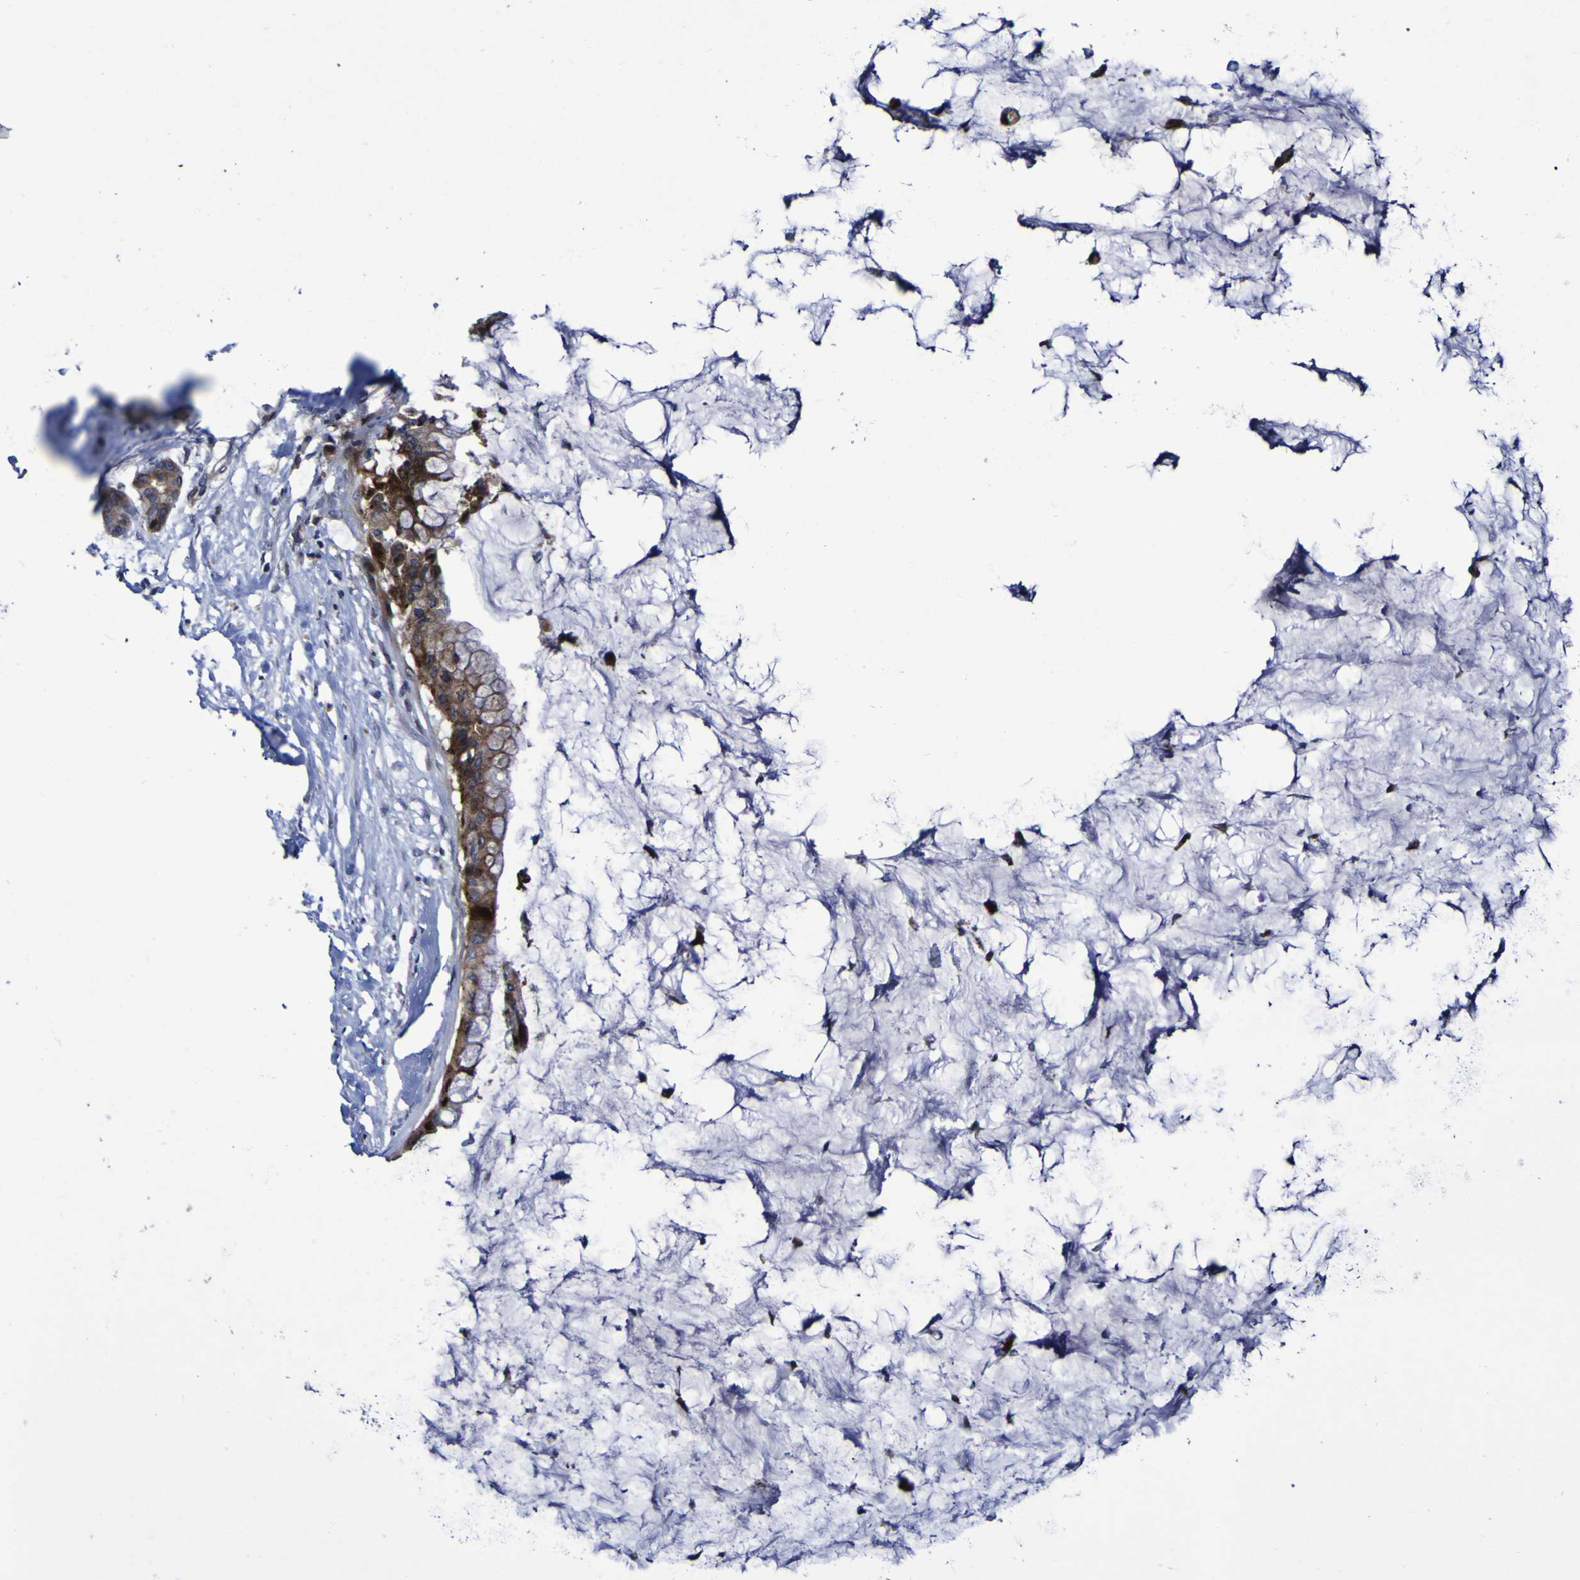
{"staining": {"intensity": "moderate", "quantity": ">75%", "location": "cytoplasmic/membranous"}, "tissue": "pancreatic cancer", "cell_type": "Tumor cells", "image_type": "cancer", "snomed": [{"axis": "morphology", "description": "Adenocarcinoma, NOS"}, {"axis": "topography", "description": "Pancreas"}], "caption": "Immunohistochemical staining of pancreatic adenocarcinoma demonstrates moderate cytoplasmic/membranous protein staining in approximately >75% of tumor cells. The staining was performed using DAB (3,3'-diaminobenzidine) to visualize the protein expression in brown, while the nuclei were stained in blue with hematoxylin (Magnification: 20x).", "gene": "MGLL", "patient": {"sex": "male", "age": 41}}